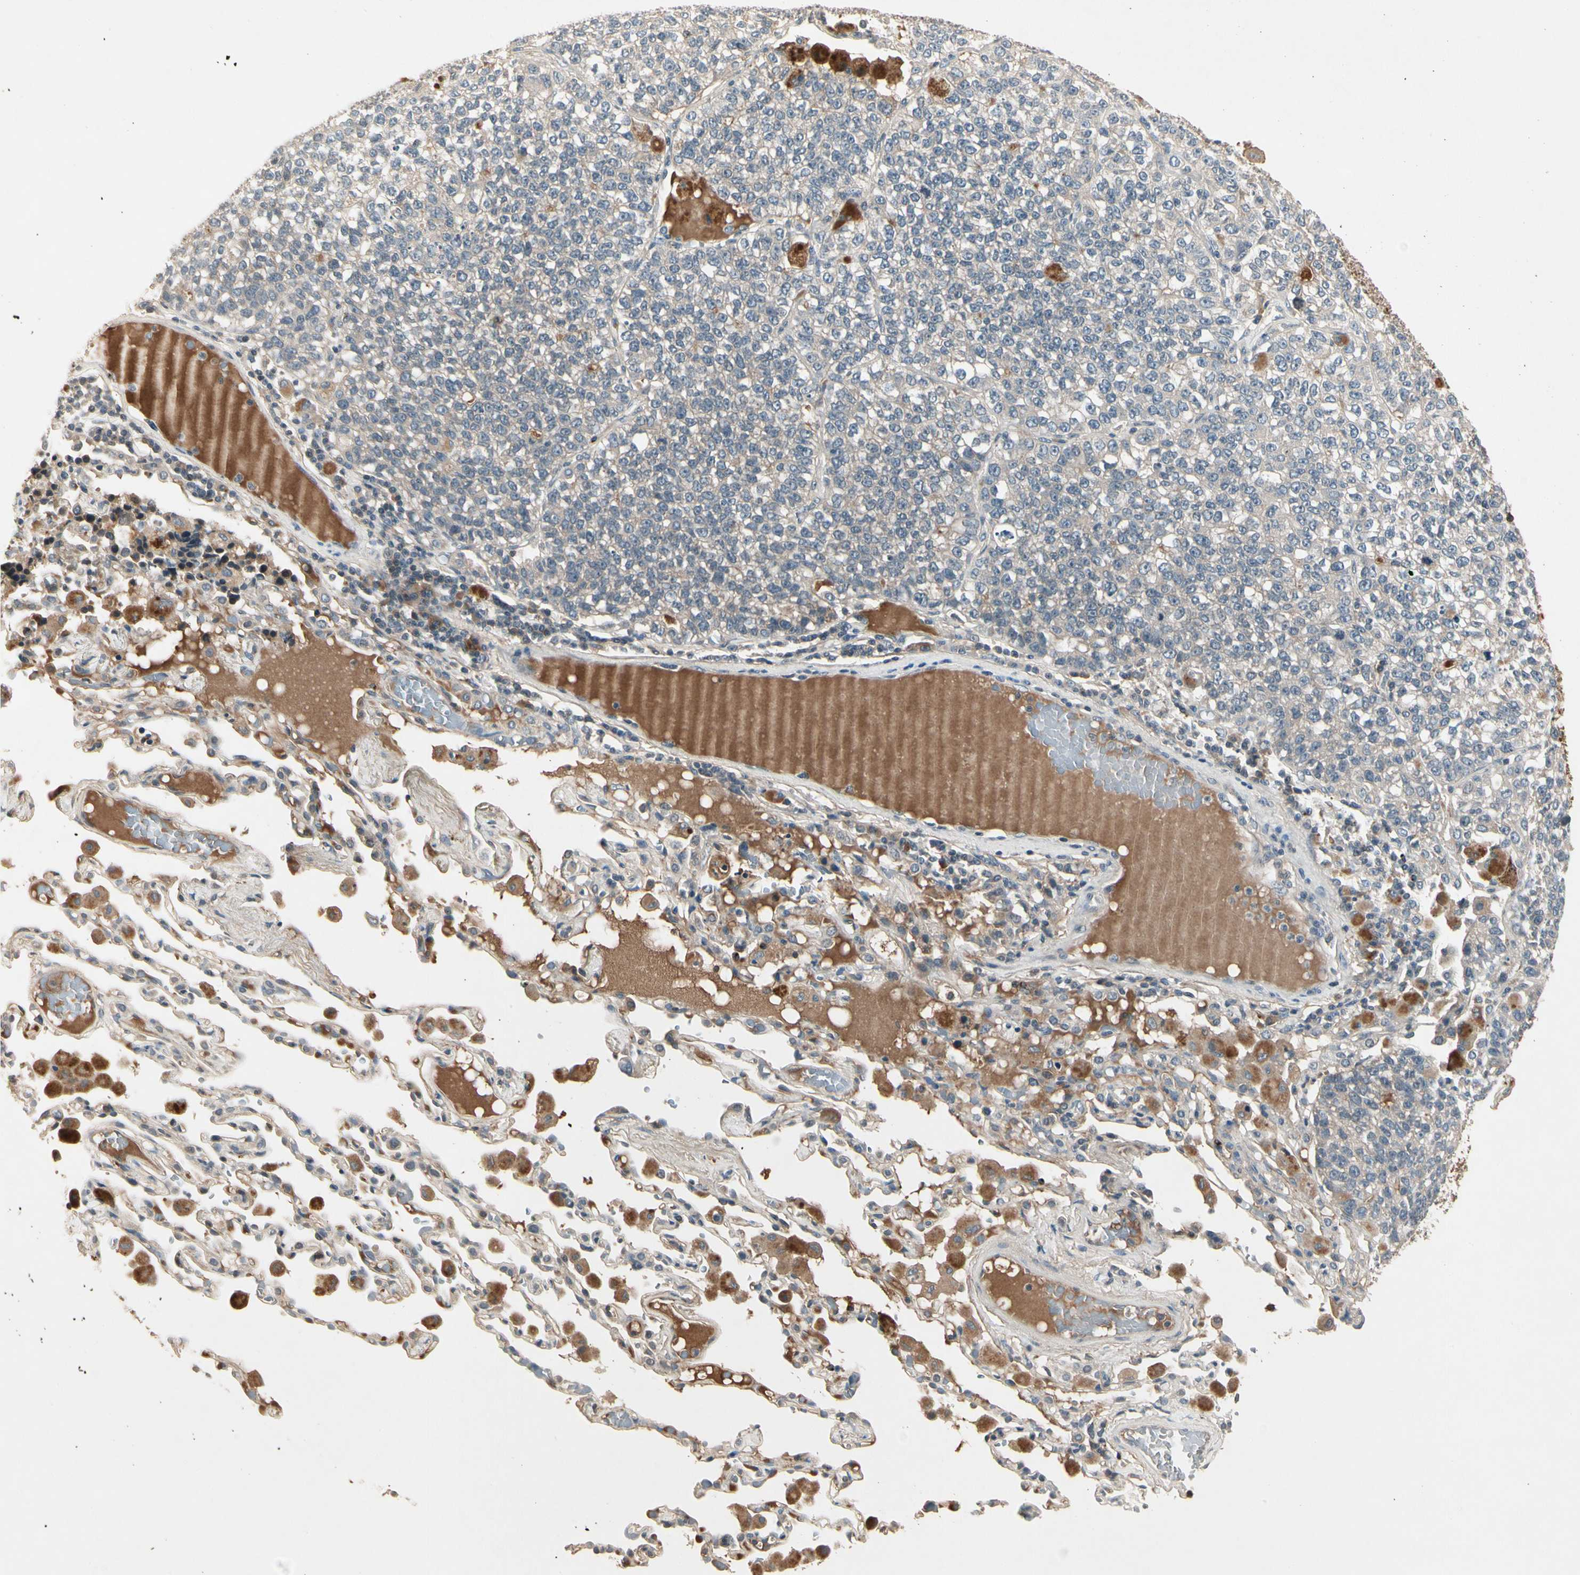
{"staining": {"intensity": "weak", "quantity": "25%-75%", "location": "cytoplasmic/membranous"}, "tissue": "lung cancer", "cell_type": "Tumor cells", "image_type": "cancer", "snomed": [{"axis": "morphology", "description": "Adenocarcinoma, NOS"}, {"axis": "topography", "description": "Lung"}], "caption": "Lung cancer stained for a protein (brown) demonstrates weak cytoplasmic/membranous positive expression in about 25%-75% of tumor cells.", "gene": "CCL4", "patient": {"sex": "male", "age": 49}}